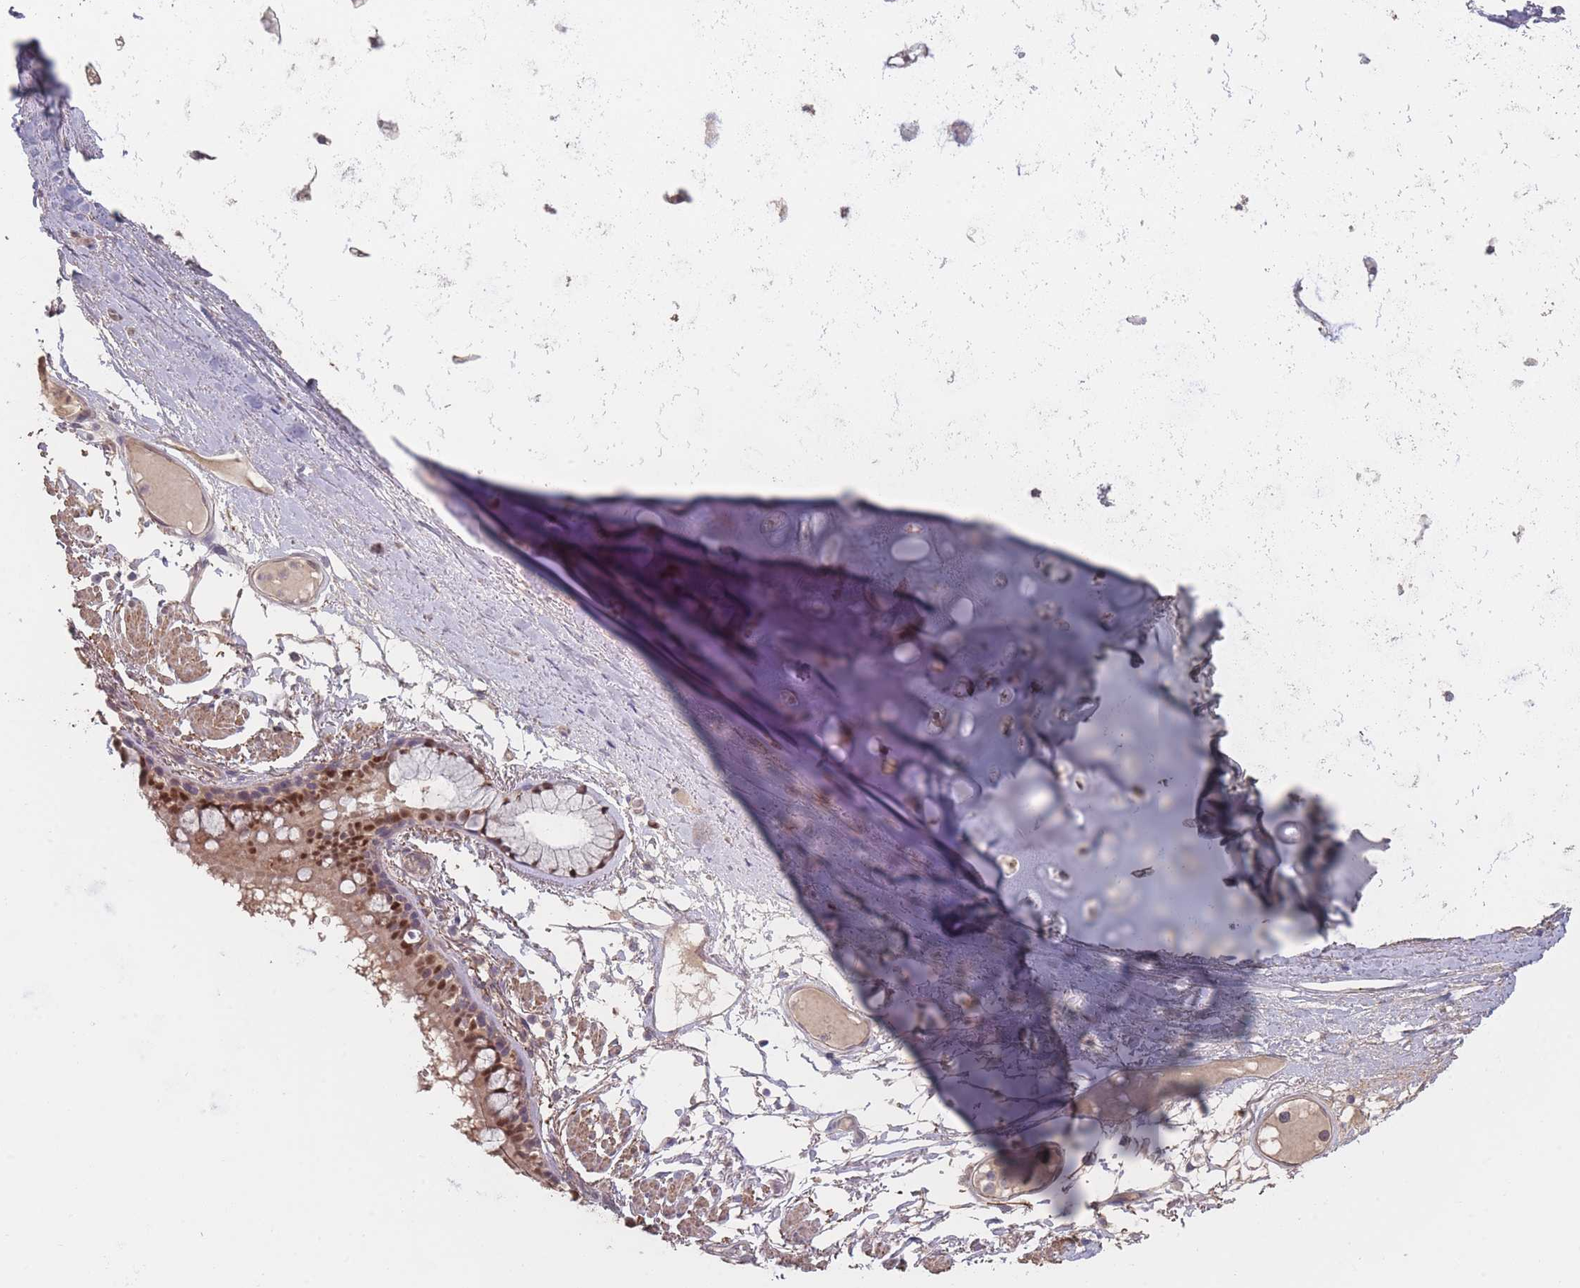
{"staining": {"intensity": "moderate", "quantity": "25%-75%", "location": "cytoplasmic/membranous,nuclear"}, "tissue": "bronchus", "cell_type": "Respiratory epithelial cells", "image_type": "normal", "snomed": [{"axis": "morphology", "description": "Normal tissue, NOS"}, {"axis": "topography", "description": "Bronchus"}], "caption": "Respiratory epithelial cells demonstrate moderate cytoplasmic/membranous,nuclear positivity in about 25%-75% of cells in benign bronchus.", "gene": "ERCC6L", "patient": {"sex": "male", "age": 70}}